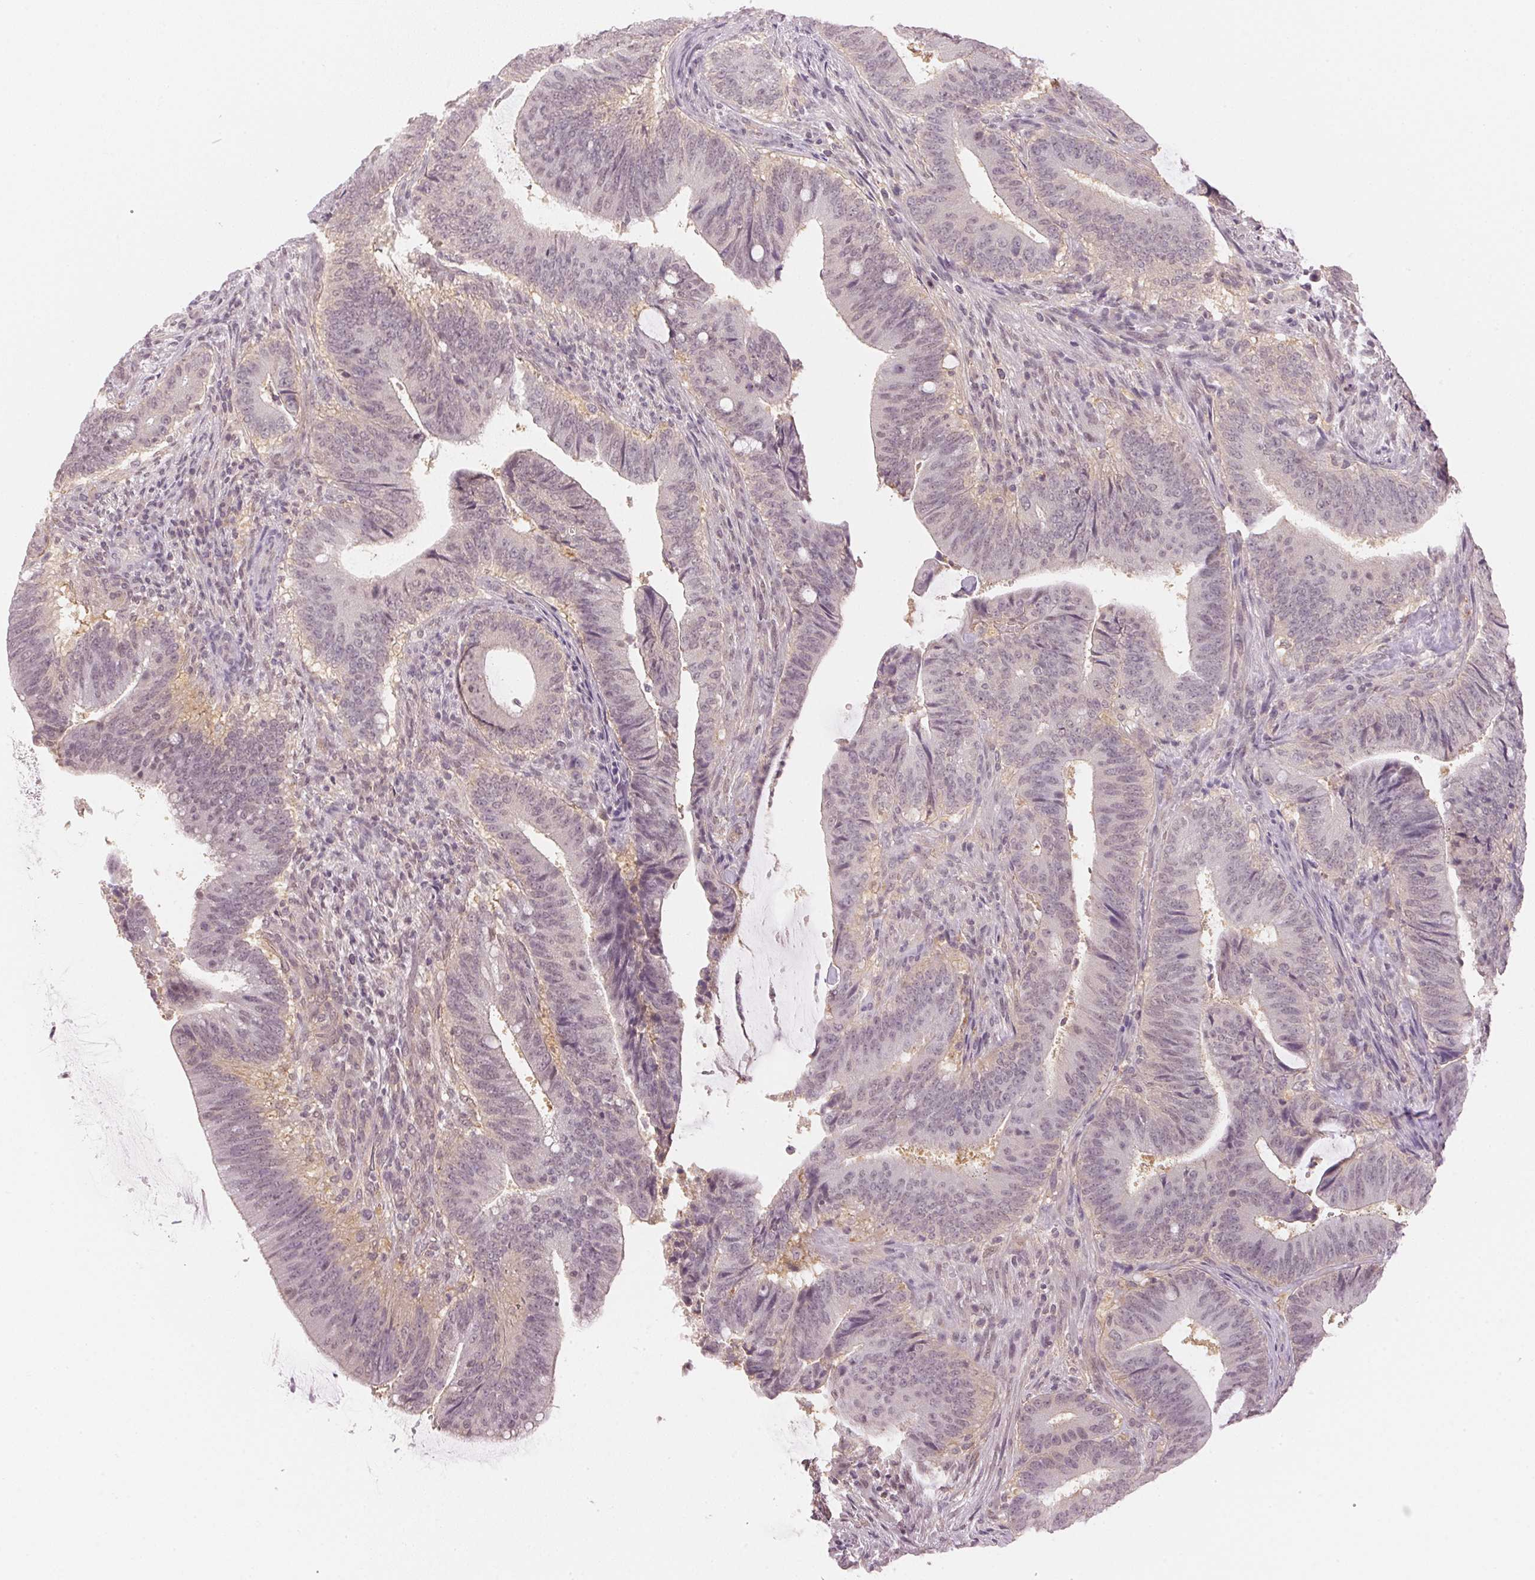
{"staining": {"intensity": "weak", "quantity": "<25%", "location": "cytoplasmic/membranous"}, "tissue": "colorectal cancer", "cell_type": "Tumor cells", "image_type": "cancer", "snomed": [{"axis": "morphology", "description": "Adenocarcinoma, NOS"}, {"axis": "topography", "description": "Colon"}], "caption": "Colorectal cancer (adenocarcinoma) was stained to show a protein in brown. There is no significant staining in tumor cells. (DAB (3,3'-diaminobenzidine) immunohistochemistry (IHC) with hematoxylin counter stain).", "gene": "KPRP", "patient": {"sex": "female", "age": 43}}